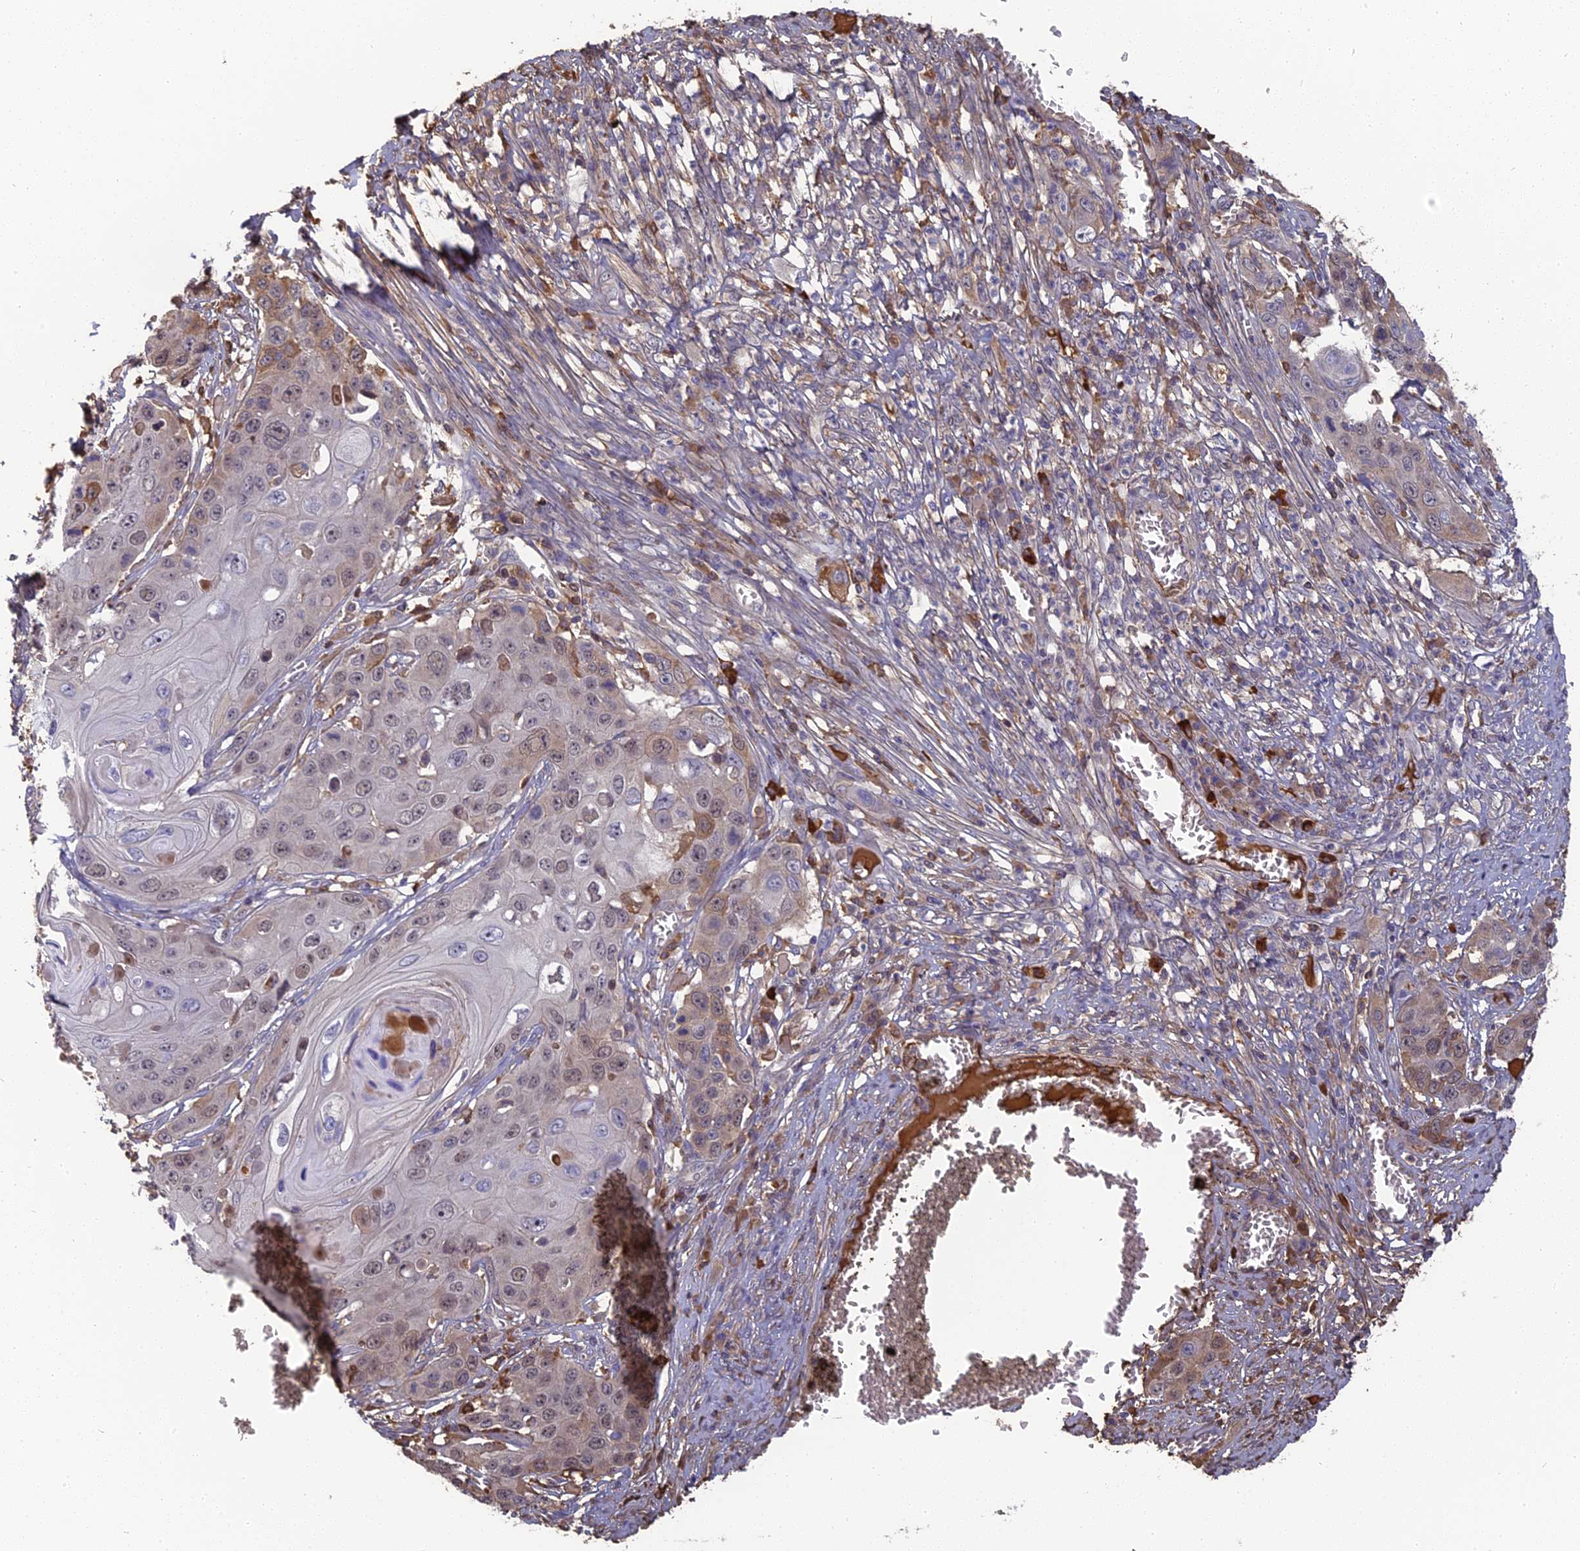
{"staining": {"intensity": "weak", "quantity": "25%-75%", "location": "cytoplasmic/membranous"}, "tissue": "skin cancer", "cell_type": "Tumor cells", "image_type": "cancer", "snomed": [{"axis": "morphology", "description": "Squamous cell carcinoma, NOS"}, {"axis": "topography", "description": "Skin"}], "caption": "Immunohistochemistry (IHC) (DAB) staining of human skin squamous cell carcinoma shows weak cytoplasmic/membranous protein staining in approximately 25%-75% of tumor cells.", "gene": "ERMAP", "patient": {"sex": "male", "age": 55}}